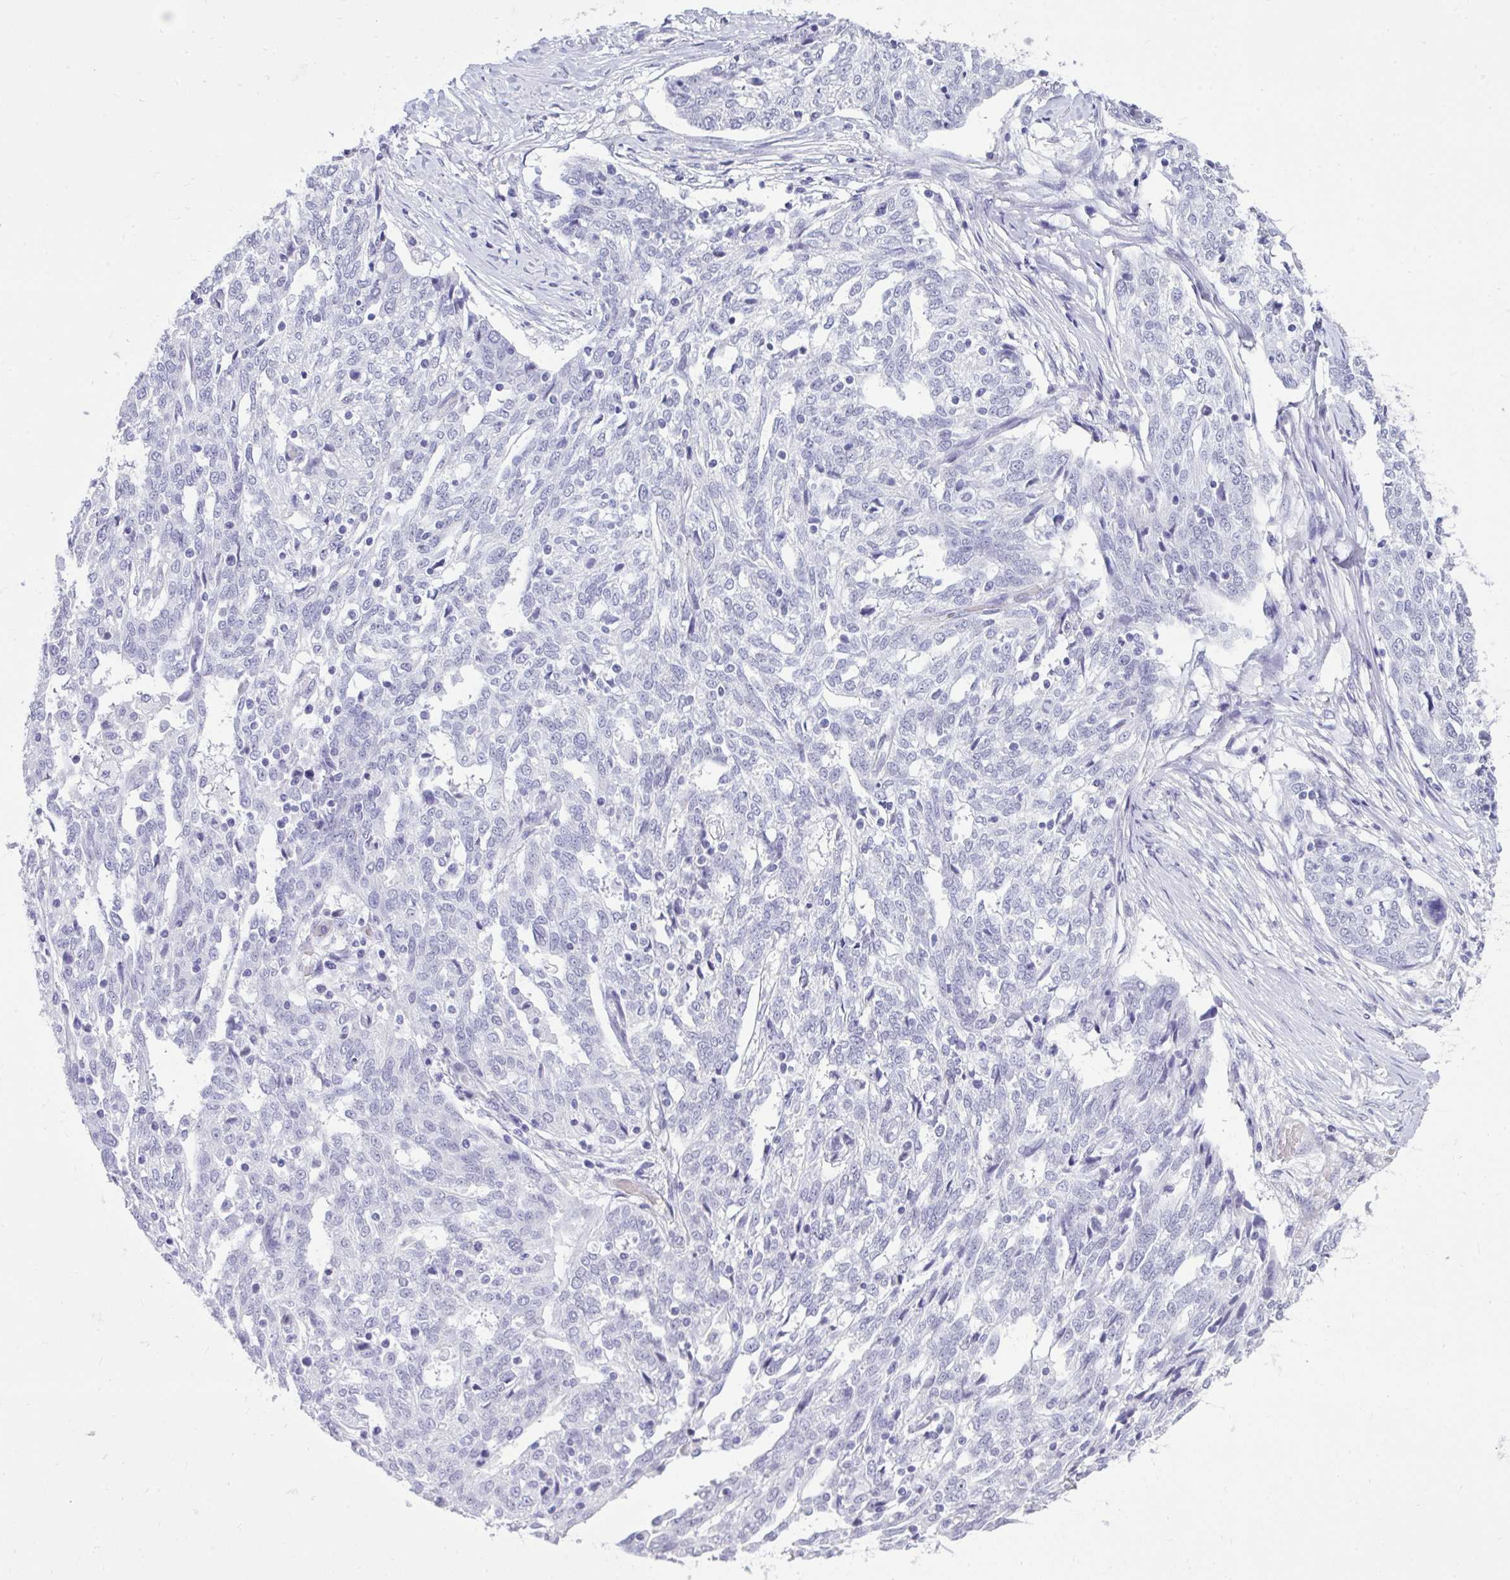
{"staining": {"intensity": "negative", "quantity": "none", "location": "none"}, "tissue": "ovarian cancer", "cell_type": "Tumor cells", "image_type": "cancer", "snomed": [{"axis": "morphology", "description": "Cystadenocarcinoma, serous, NOS"}, {"axis": "topography", "description": "Ovary"}], "caption": "Immunohistochemical staining of serous cystadenocarcinoma (ovarian) shows no significant expression in tumor cells. The staining is performed using DAB brown chromogen with nuclei counter-stained in using hematoxylin.", "gene": "PRM2", "patient": {"sex": "female", "age": 67}}